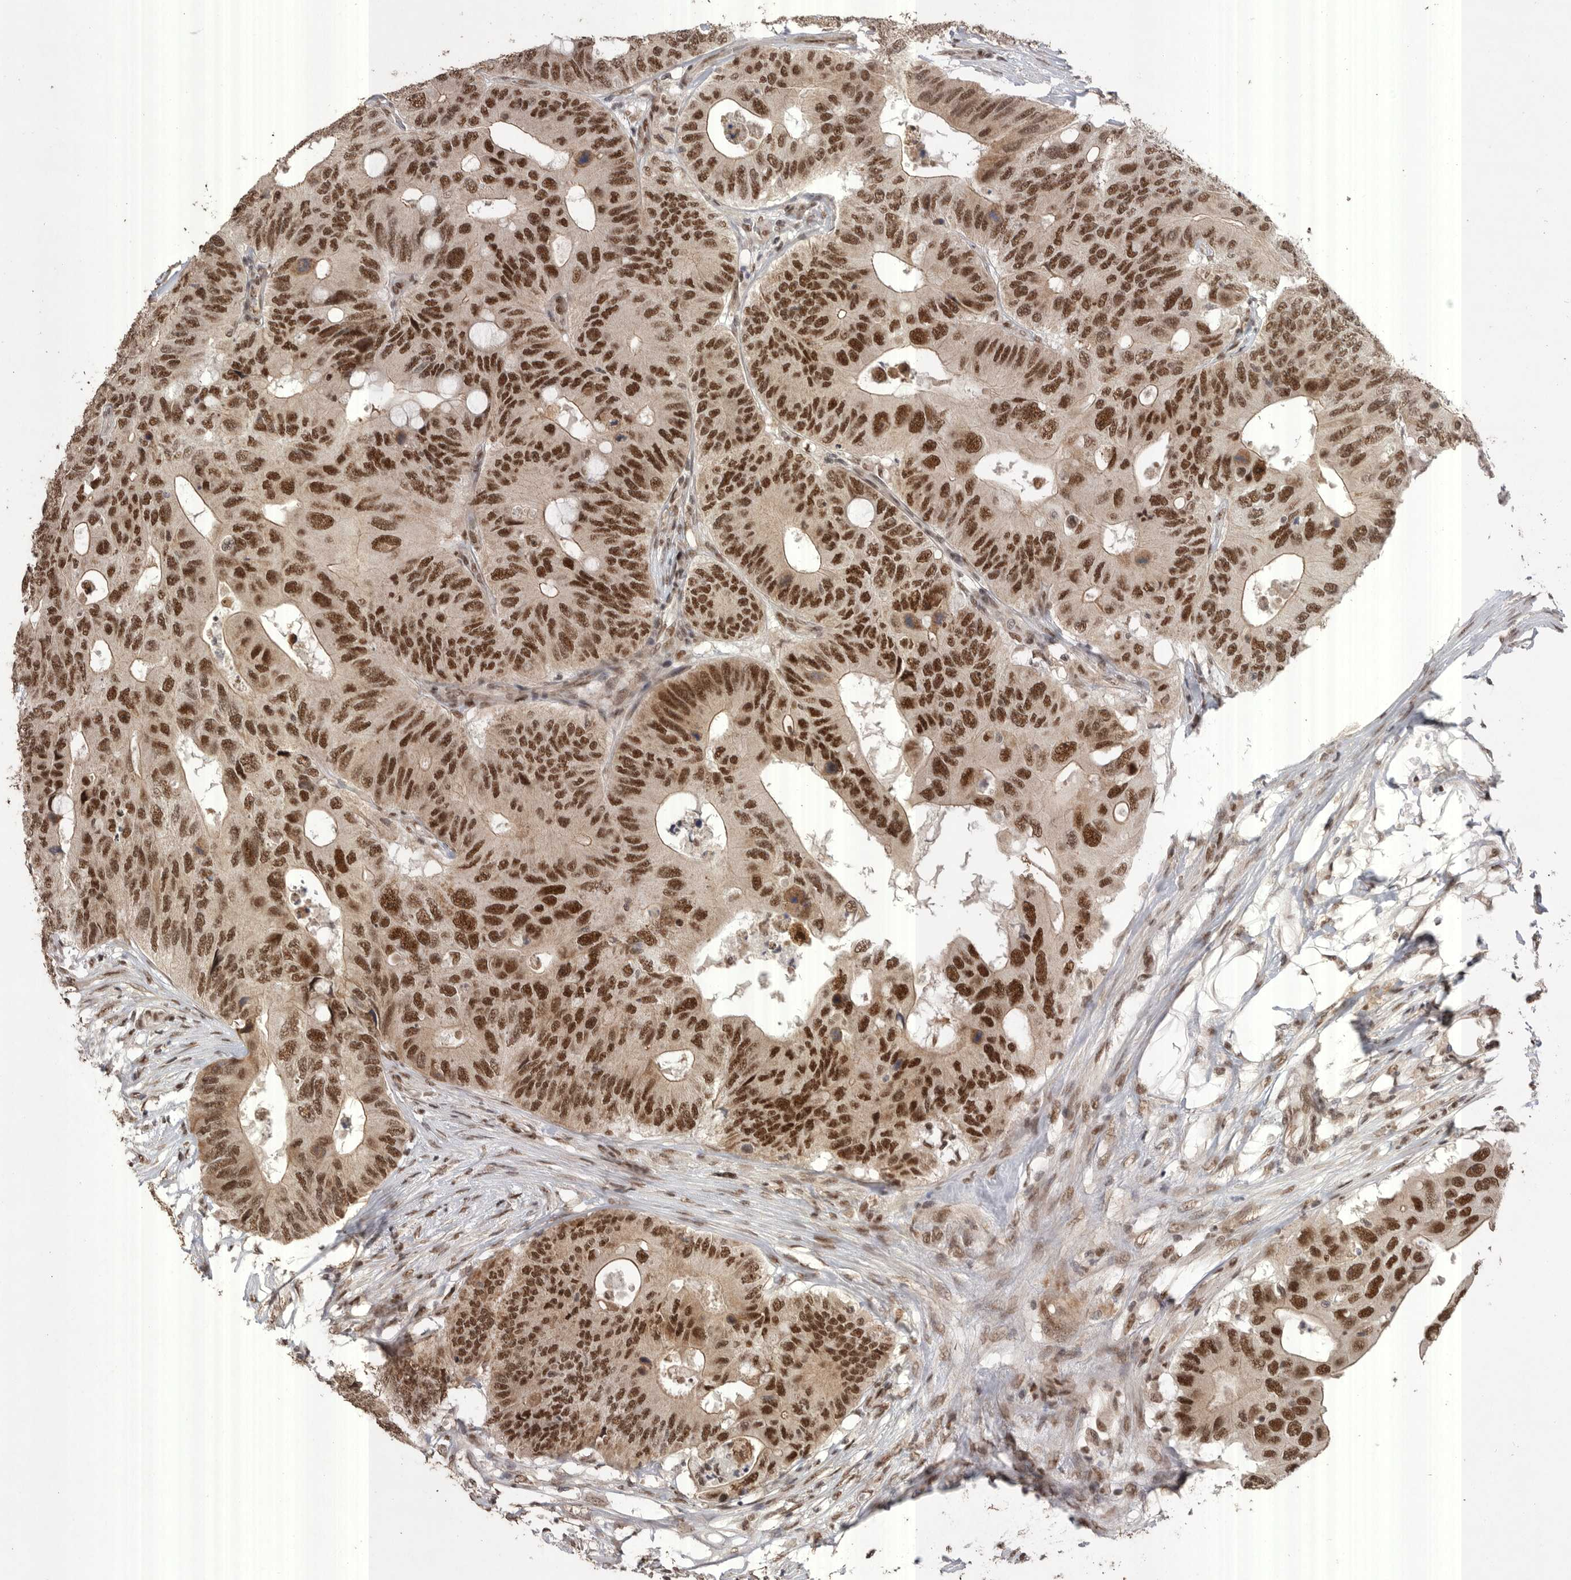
{"staining": {"intensity": "strong", "quantity": ">75%", "location": "nuclear"}, "tissue": "colorectal cancer", "cell_type": "Tumor cells", "image_type": "cancer", "snomed": [{"axis": "morphology", "description": "Adenocarcinoma, NOS"}, {"axis": "topography", "description": "Colon"}], "caption": "A histopathology image showing strong nuclear positivity in approximately >75% of tumor cells in colorectal cancer (adenocarcinoma), as visualized by brown immunohistochemical staining.", "gene": "PPP1R10", "patient": {"sex": "male", "age": 71}}